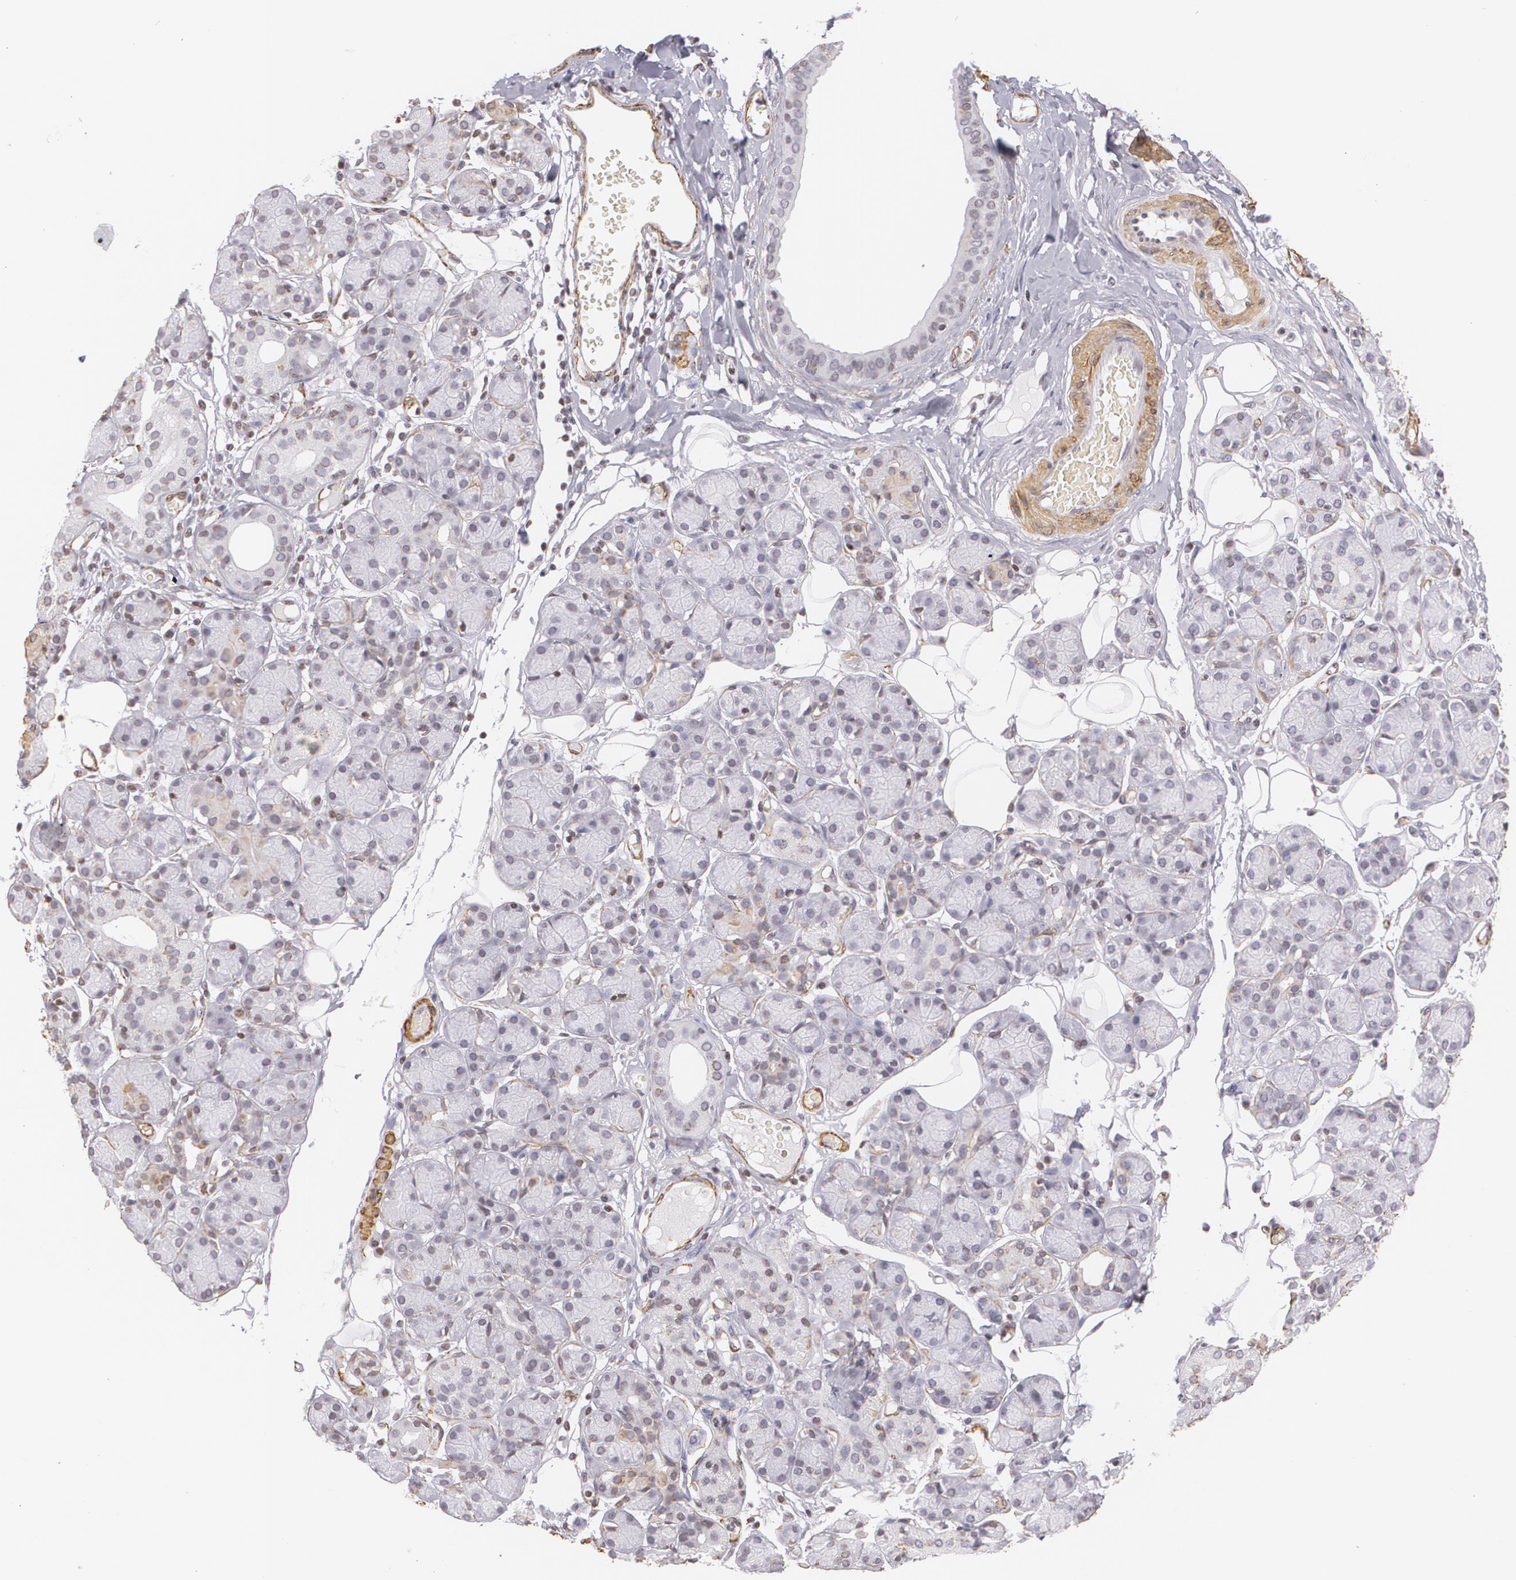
{"staining": {"intensity": "negative", "quantity": "none", "location": "none"}, "tissue": "salivary gland", "cell_type": "Glandular cells", "image_type": "normal", "snomed": [{"axis": "morphology", "description": "Normal tissue, NOS"}, {"axis": "topography", "description": "Salivary gland"}], "caption": "Benign salivary gland was stained to show a protein in brown. There is no significant expression in glandular cells. (Brightfield microscopy of DAB immunohistochemistry at high magnification).", "gene": "VAMP1", "patient": {"sex": "male", "age": 54}}